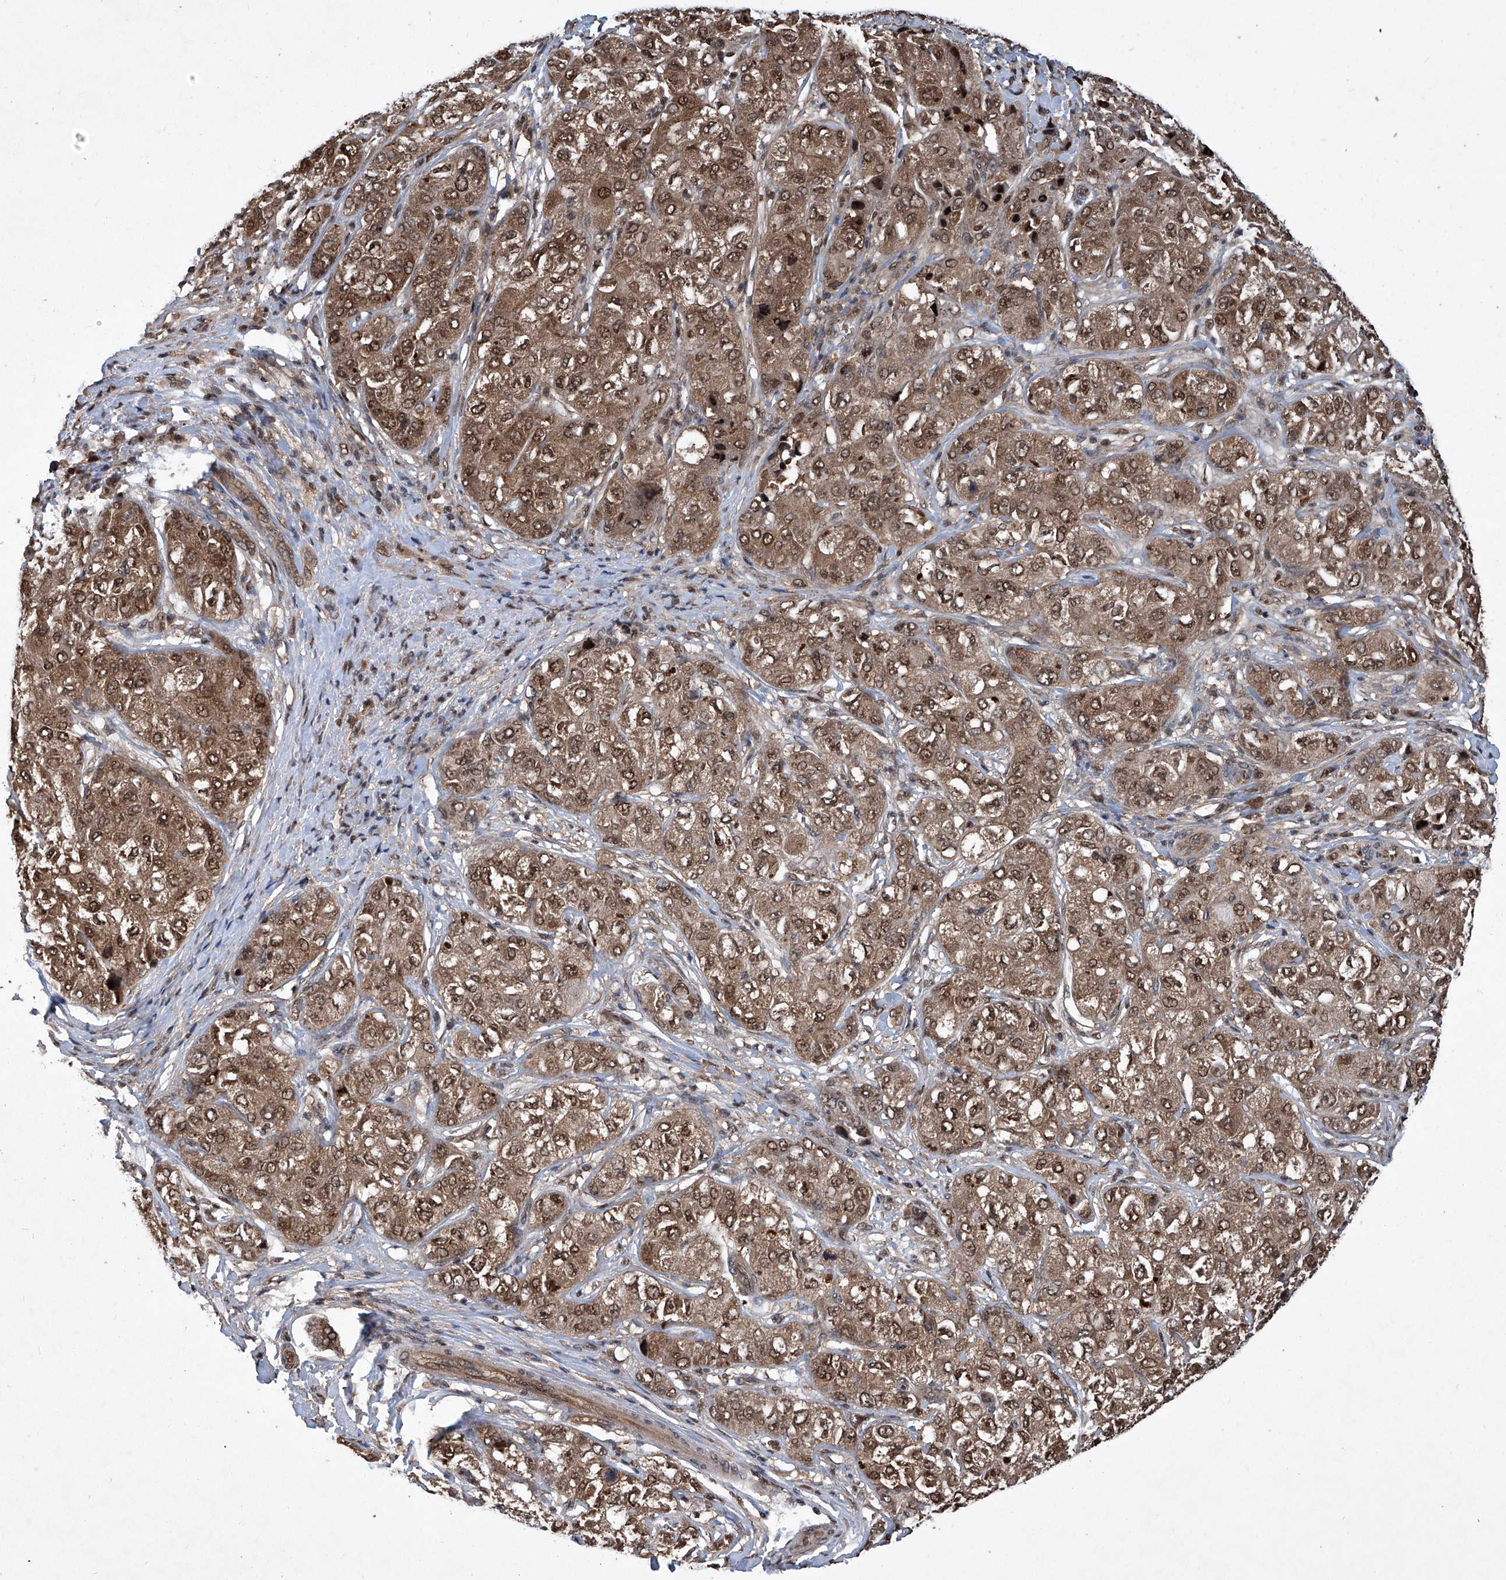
{"staining": {"intensity": "moderate", "quantity": ">75%", "location": "cytoplasmic/membranous,nuclear"}, "tissue": "liver cancer", "cell_type": "Tumor cells", "image_type": "cancer", "snomed": [{"axis": "morphology", "description": "Carcinoma, Hepatocellular, NOS"}, {"axis": "topography", "description": "Liver"}], "caption": "DAB immunohistochemical staining of liver cancer demonstrates moderate cytoplasmic/membranous and nuclear protein expression in about >75% of tumor cells.", "gene": "PSMB1", "patient": {"sex": "male", "age": 80}}